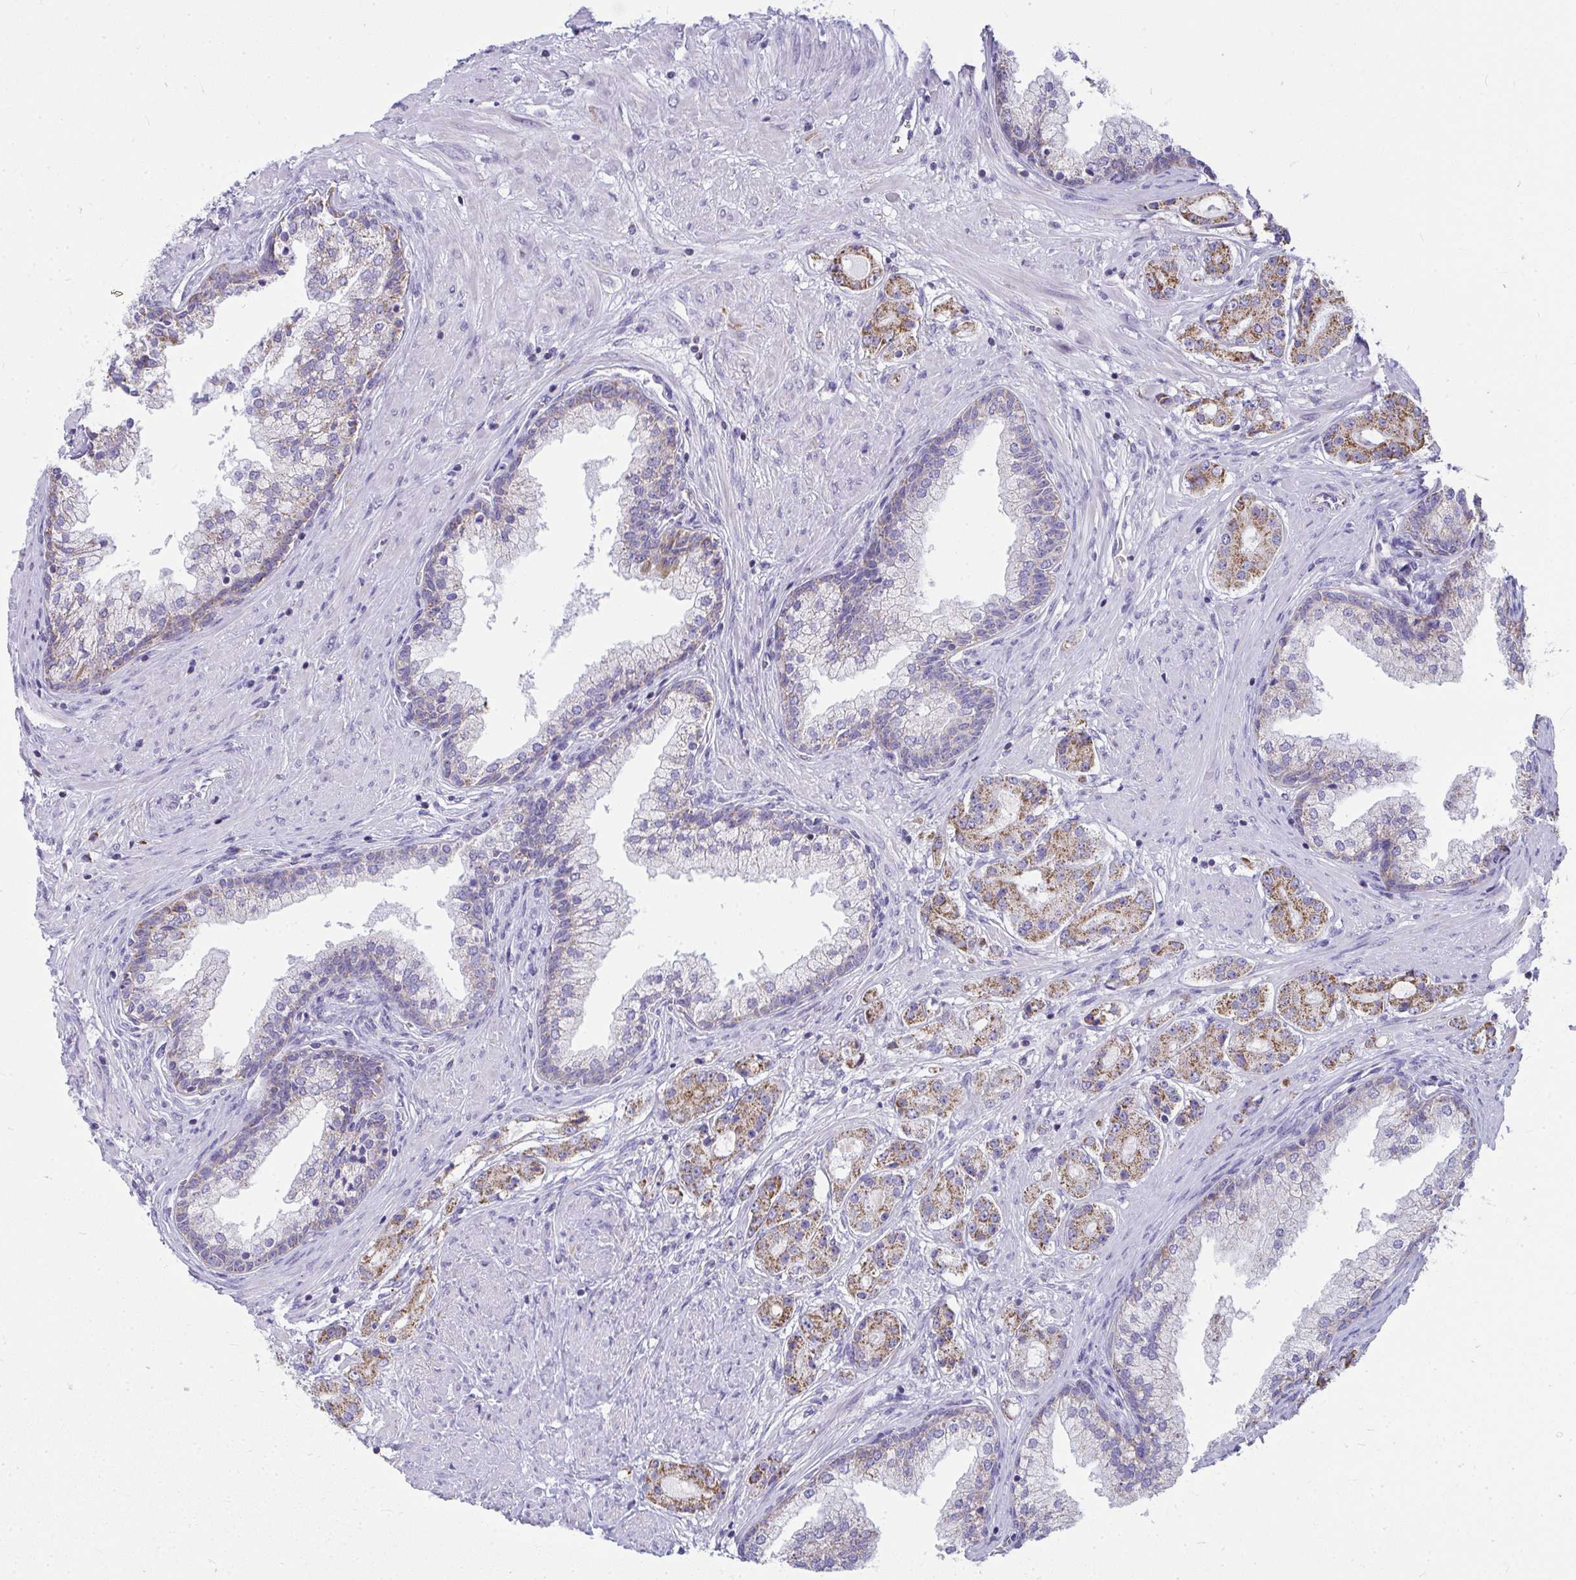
{"staining": {"intensity": "moderate", "quantity": ">75%", "location": "cytoplasmic/membranous"}, "tissue": "prostate cancer", "cell_type": "Tumor cells", "image_type": "cancer", "snomed": [{"axis": "morphology", "description": "Adenocarcinoma, High grade"}, {"axis": "topography", "description": "Prostate"}], "caption": "Prostate adenocarcinoma (high-grade) was stained to show a protein in brown. There is medium levels of moderate cytoplasmic/membranous expression in about >75% of tumor cells.", "gene": "SLC6A1", "patient": {"sex": "male", "age": 67}}